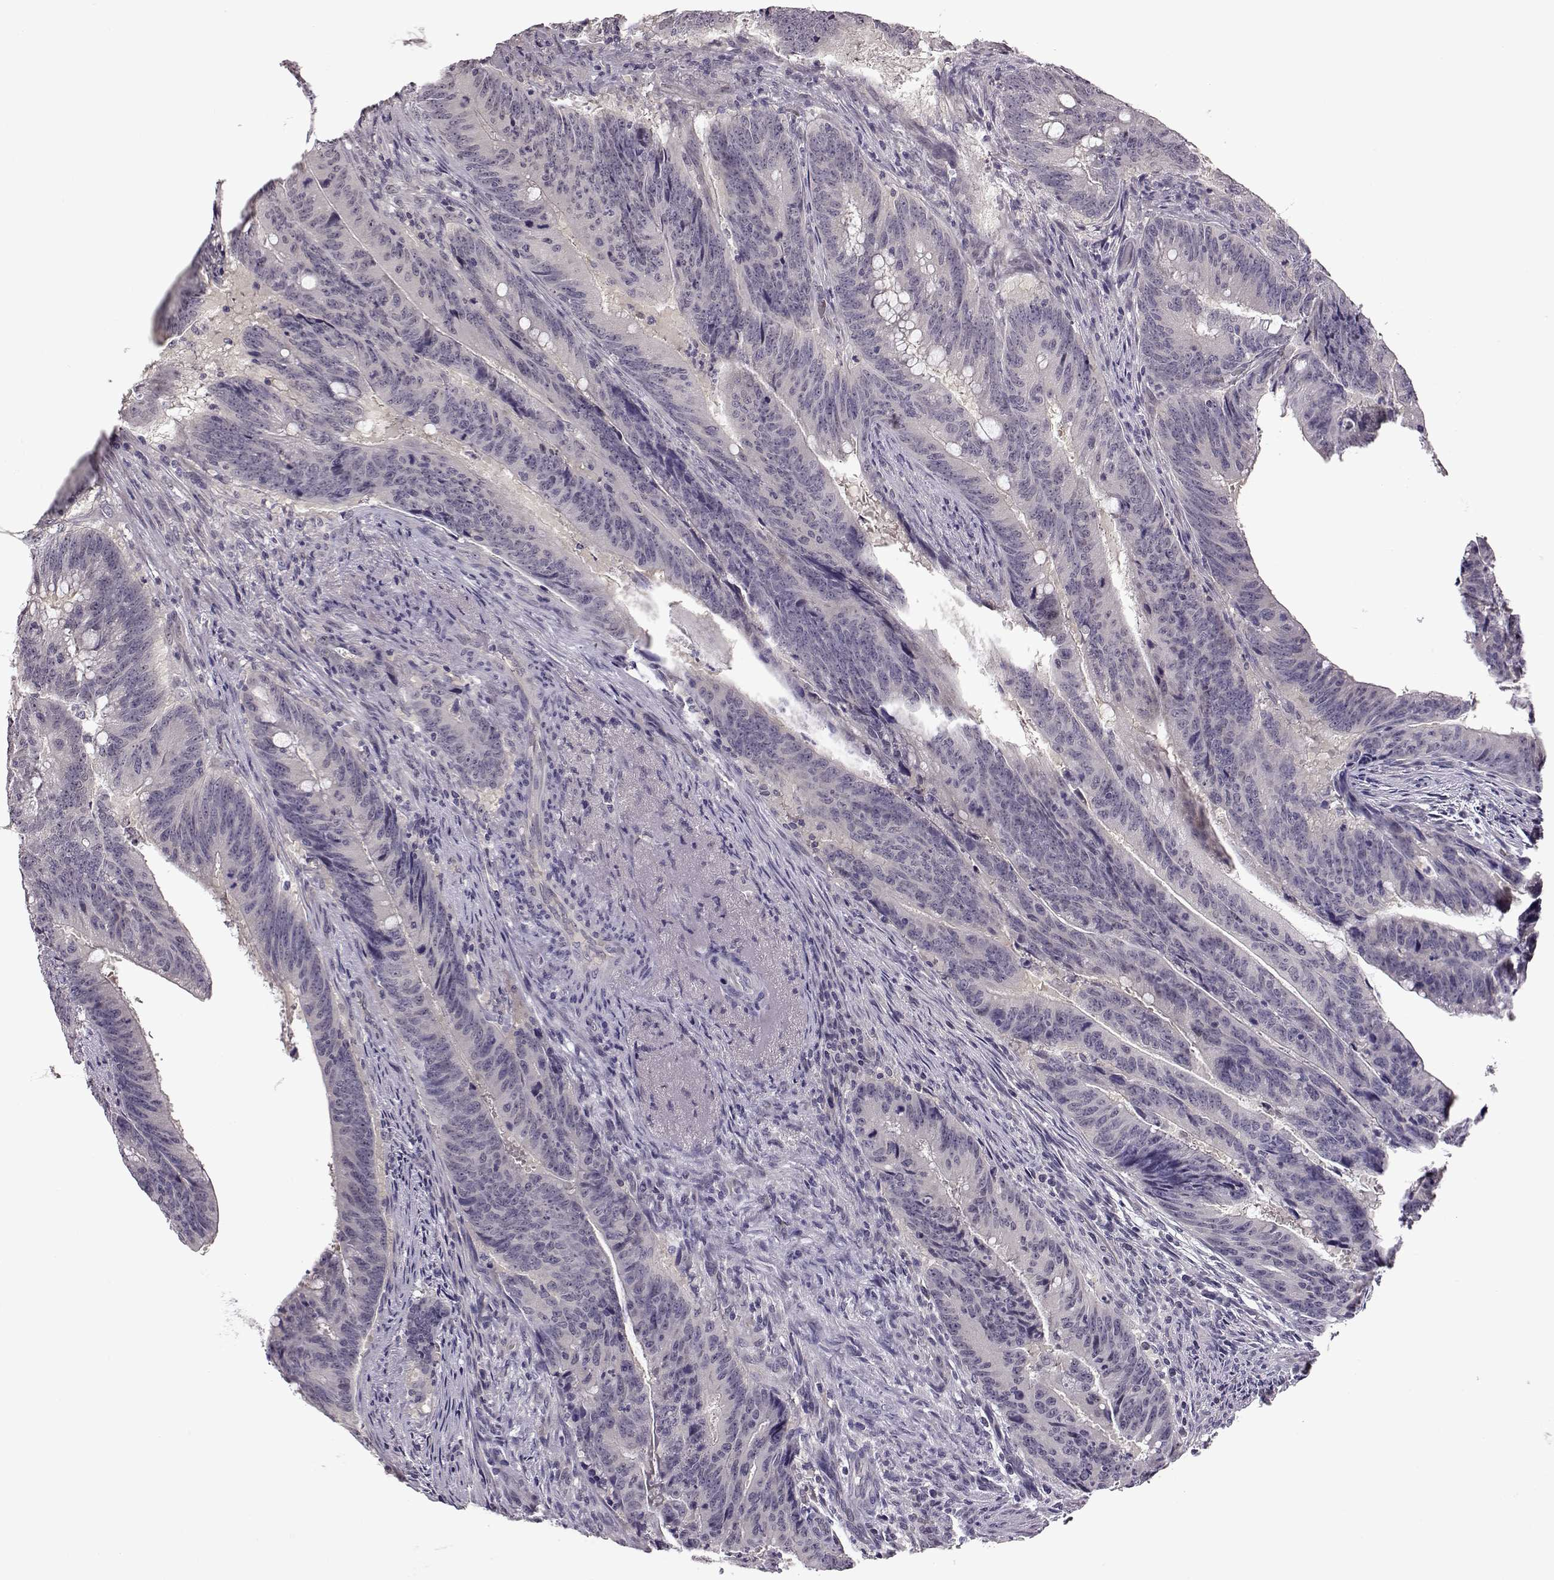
{"staining": {"intensity": "negative", "quantity": "none", "location": "none"}, "tissue": "colorectal cancer", "cell_type": "Tumor cells", "image_type": "cancer", "snomed": [{"axis": "morphology", "description": "Adenocarcinoma, NOS"}, {"axis": "topography", "description": "Colon"}], "caption": "A high-resolution histopathology image shows immunohistochemistry staining of adenocarcinoma (colorectal), which exhibits no significant staining in tumor cells.", "gene": "C10orf62", "patient": {"sex": "female", "age": 87}}